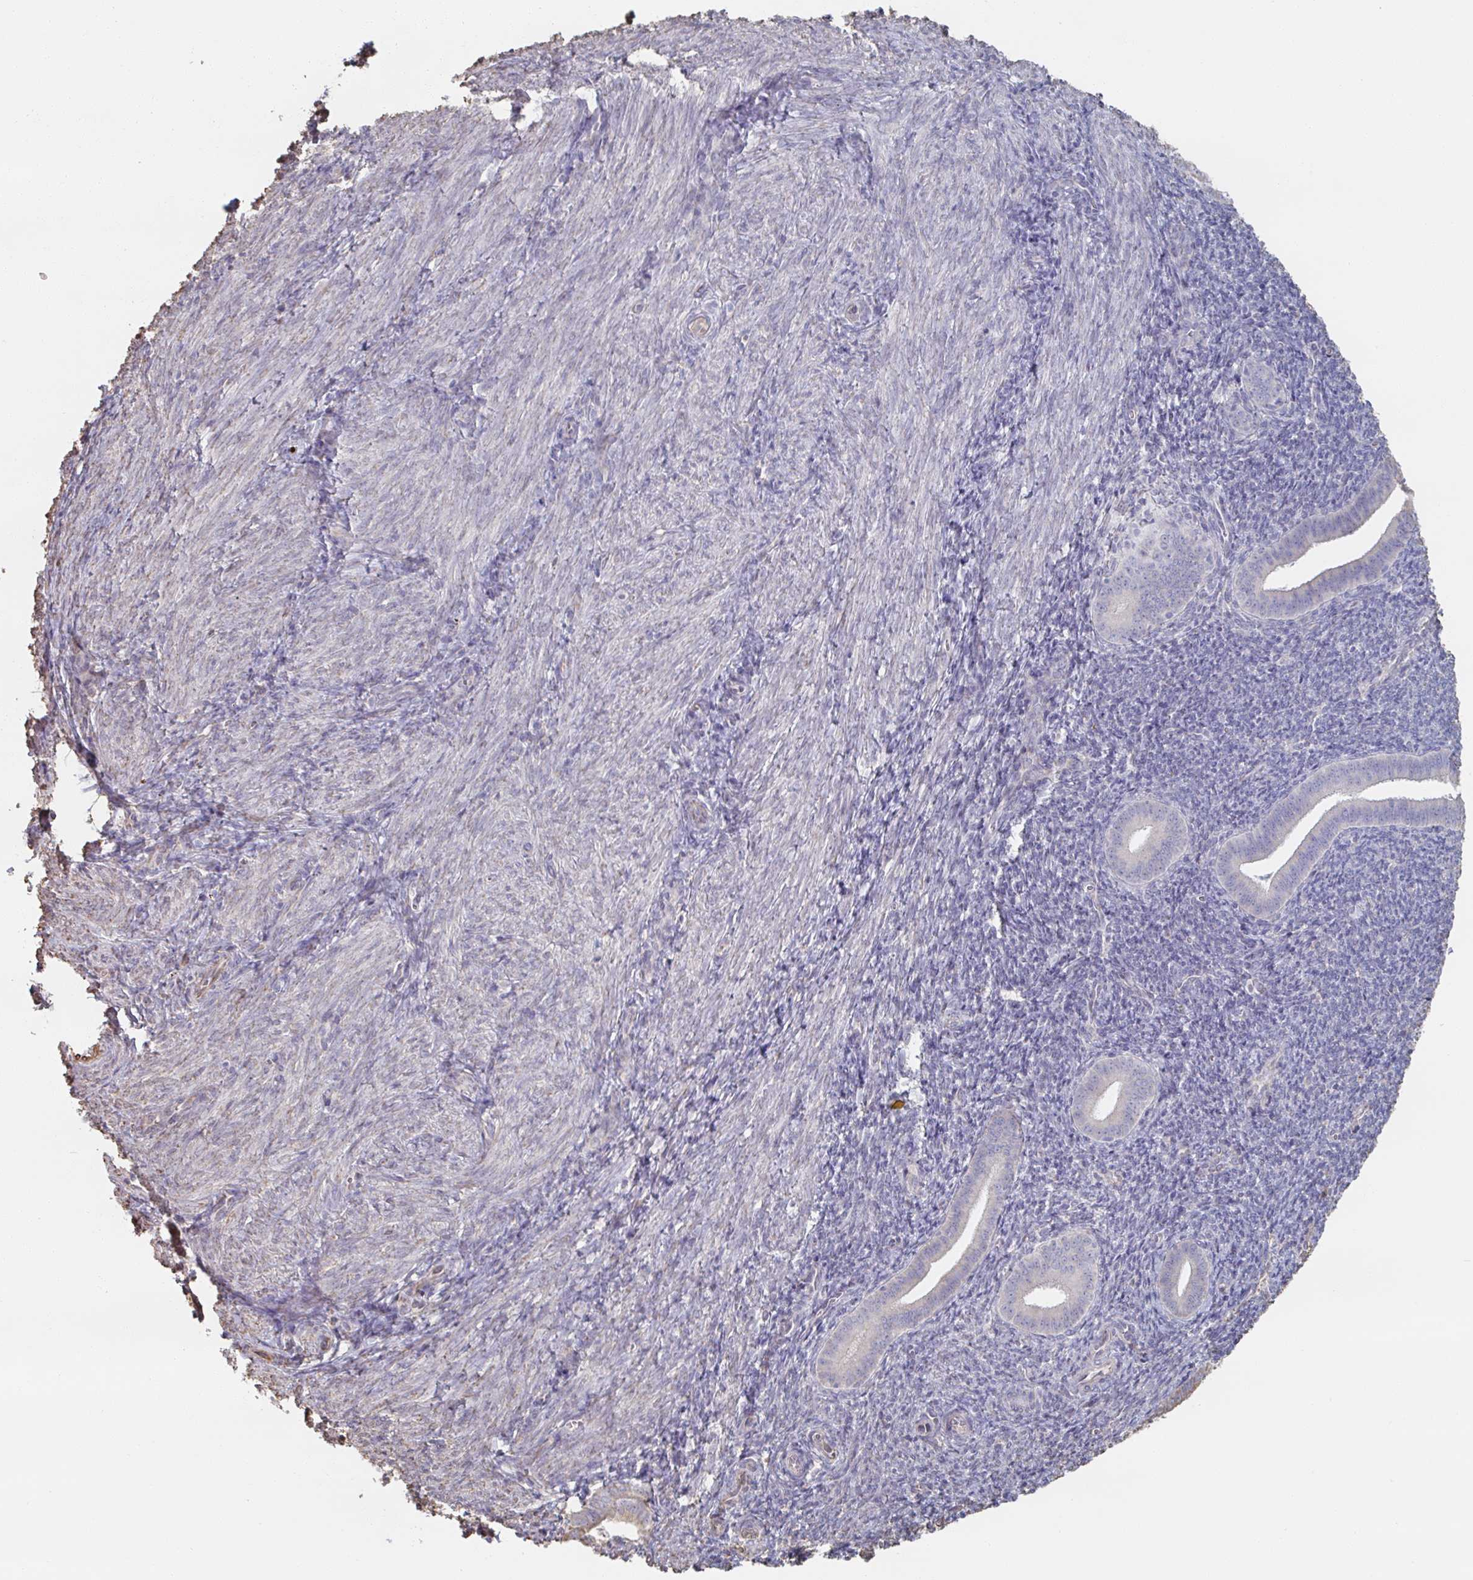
{"staining": {"intensity": "negative", "quantity": "none", "location": "none"}, "tissue": "endometrium", "cell_type": "Cells in endometrial stroma", "image_type": "normal", "snomed": [{"axis": "morphology", "description": "Normal tissue, NOS"}, {"axis": "topography", "description": "Endometrium"}], "caption": "Immunohistochemical staining of normal endometrium reveals no significant staining in cells in endometrial stroma. (Stains: DAB immunohistochemistry with hematoxylin counter stain, Microscopy: brightfield microscopy at high magnification).", "gene": "RAB5IF", "patient": {"sex": "female", "age": 25}}